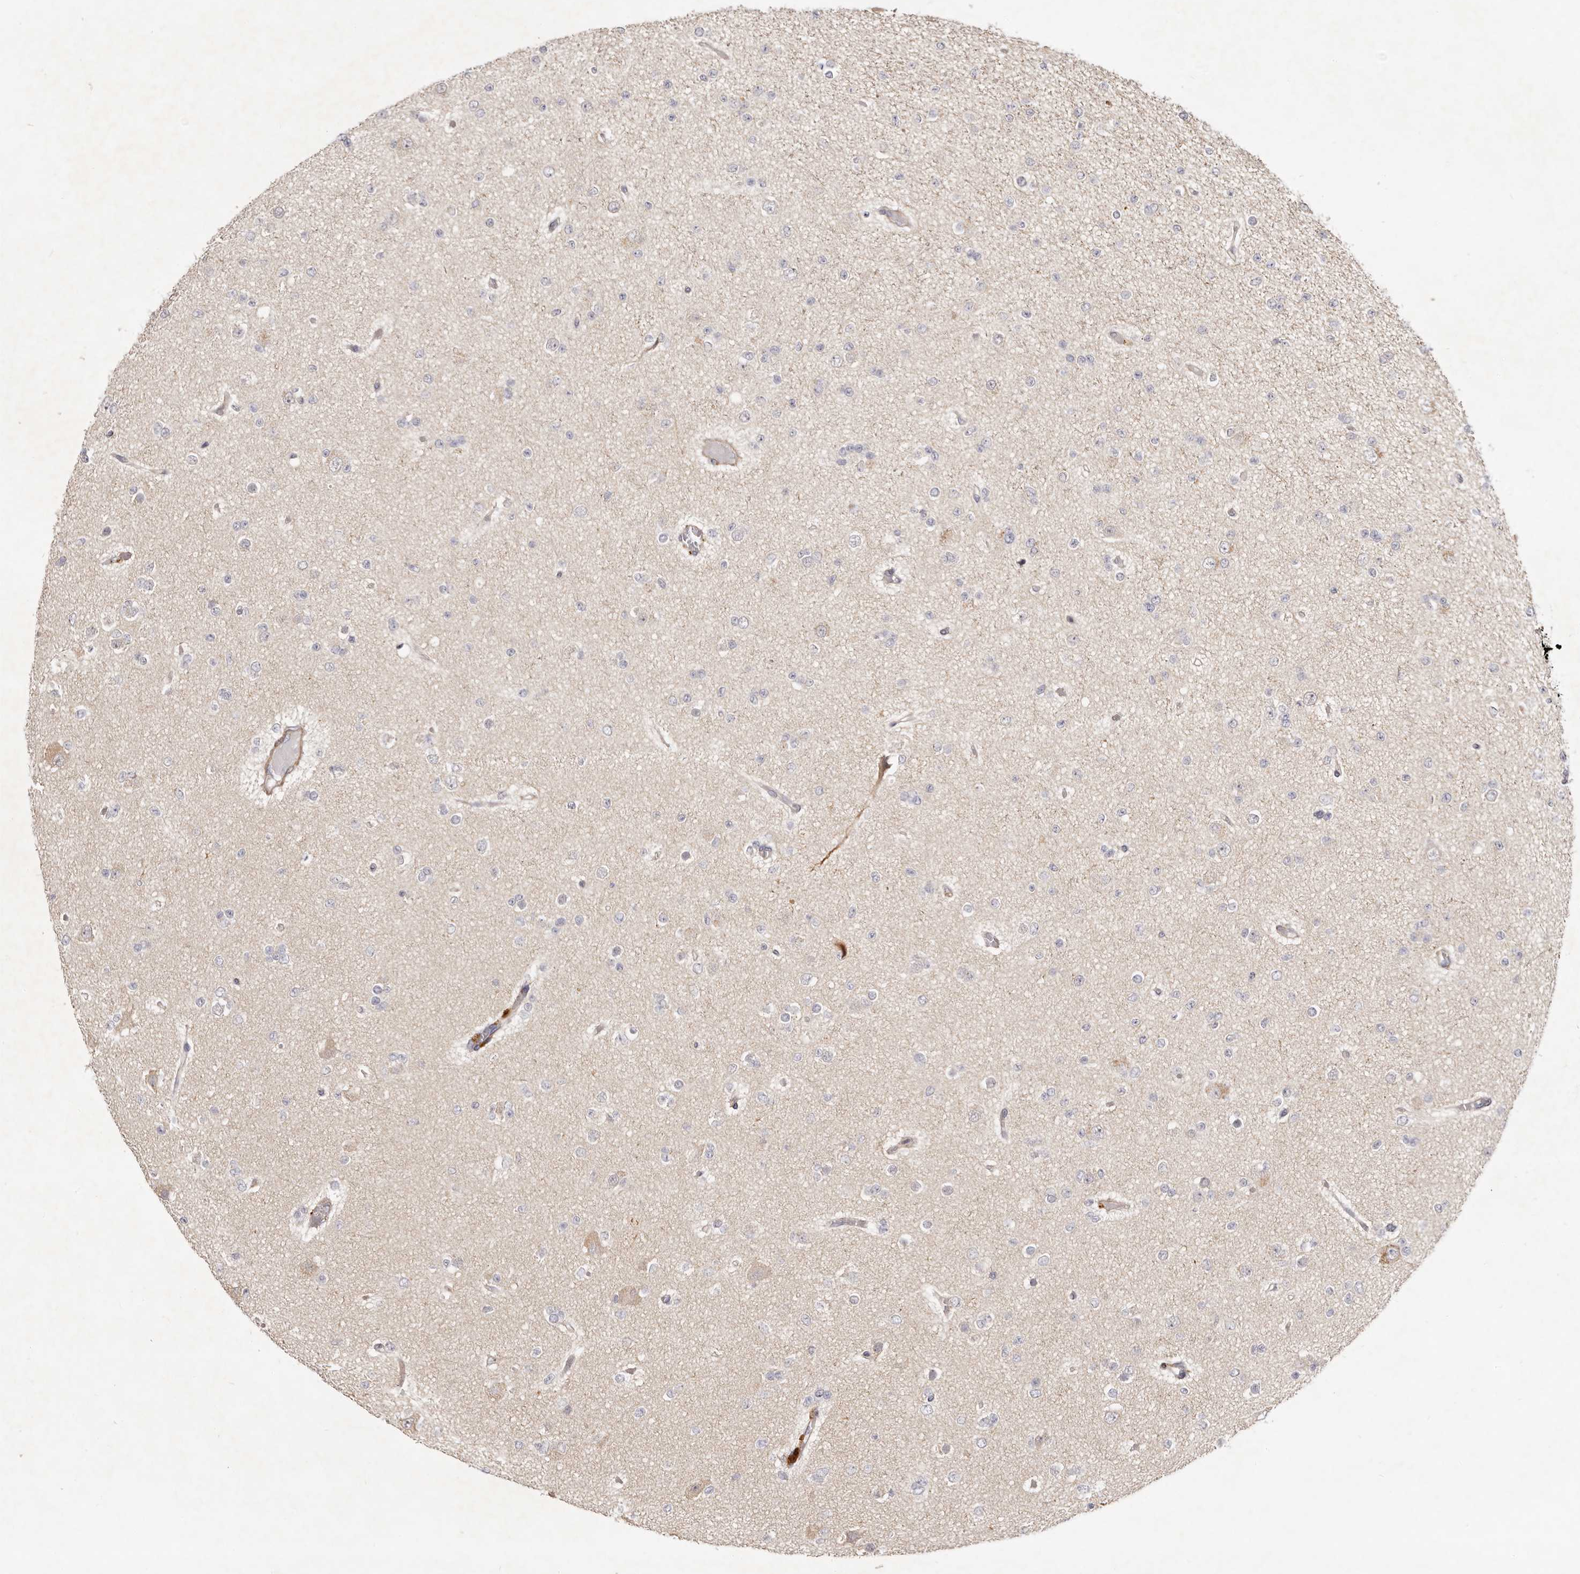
{"staining": {"intensity": "negative", "quantity": "none", "location": "none"}, "tissue": "glioma", "cell_type": "Tumor cells", "image_type": "cancer", "snomed": [{"axis": "morphology", "description": "Glioma, malignant, Low grade"}, {"axis": "topography", "description": "Brain"}], "caption": "Tumor cells are negative for protein expression in human malignant glioma (low-grade).", "gene": "ADAMTS9", "patient": {"sex": "female", "age": 22}}